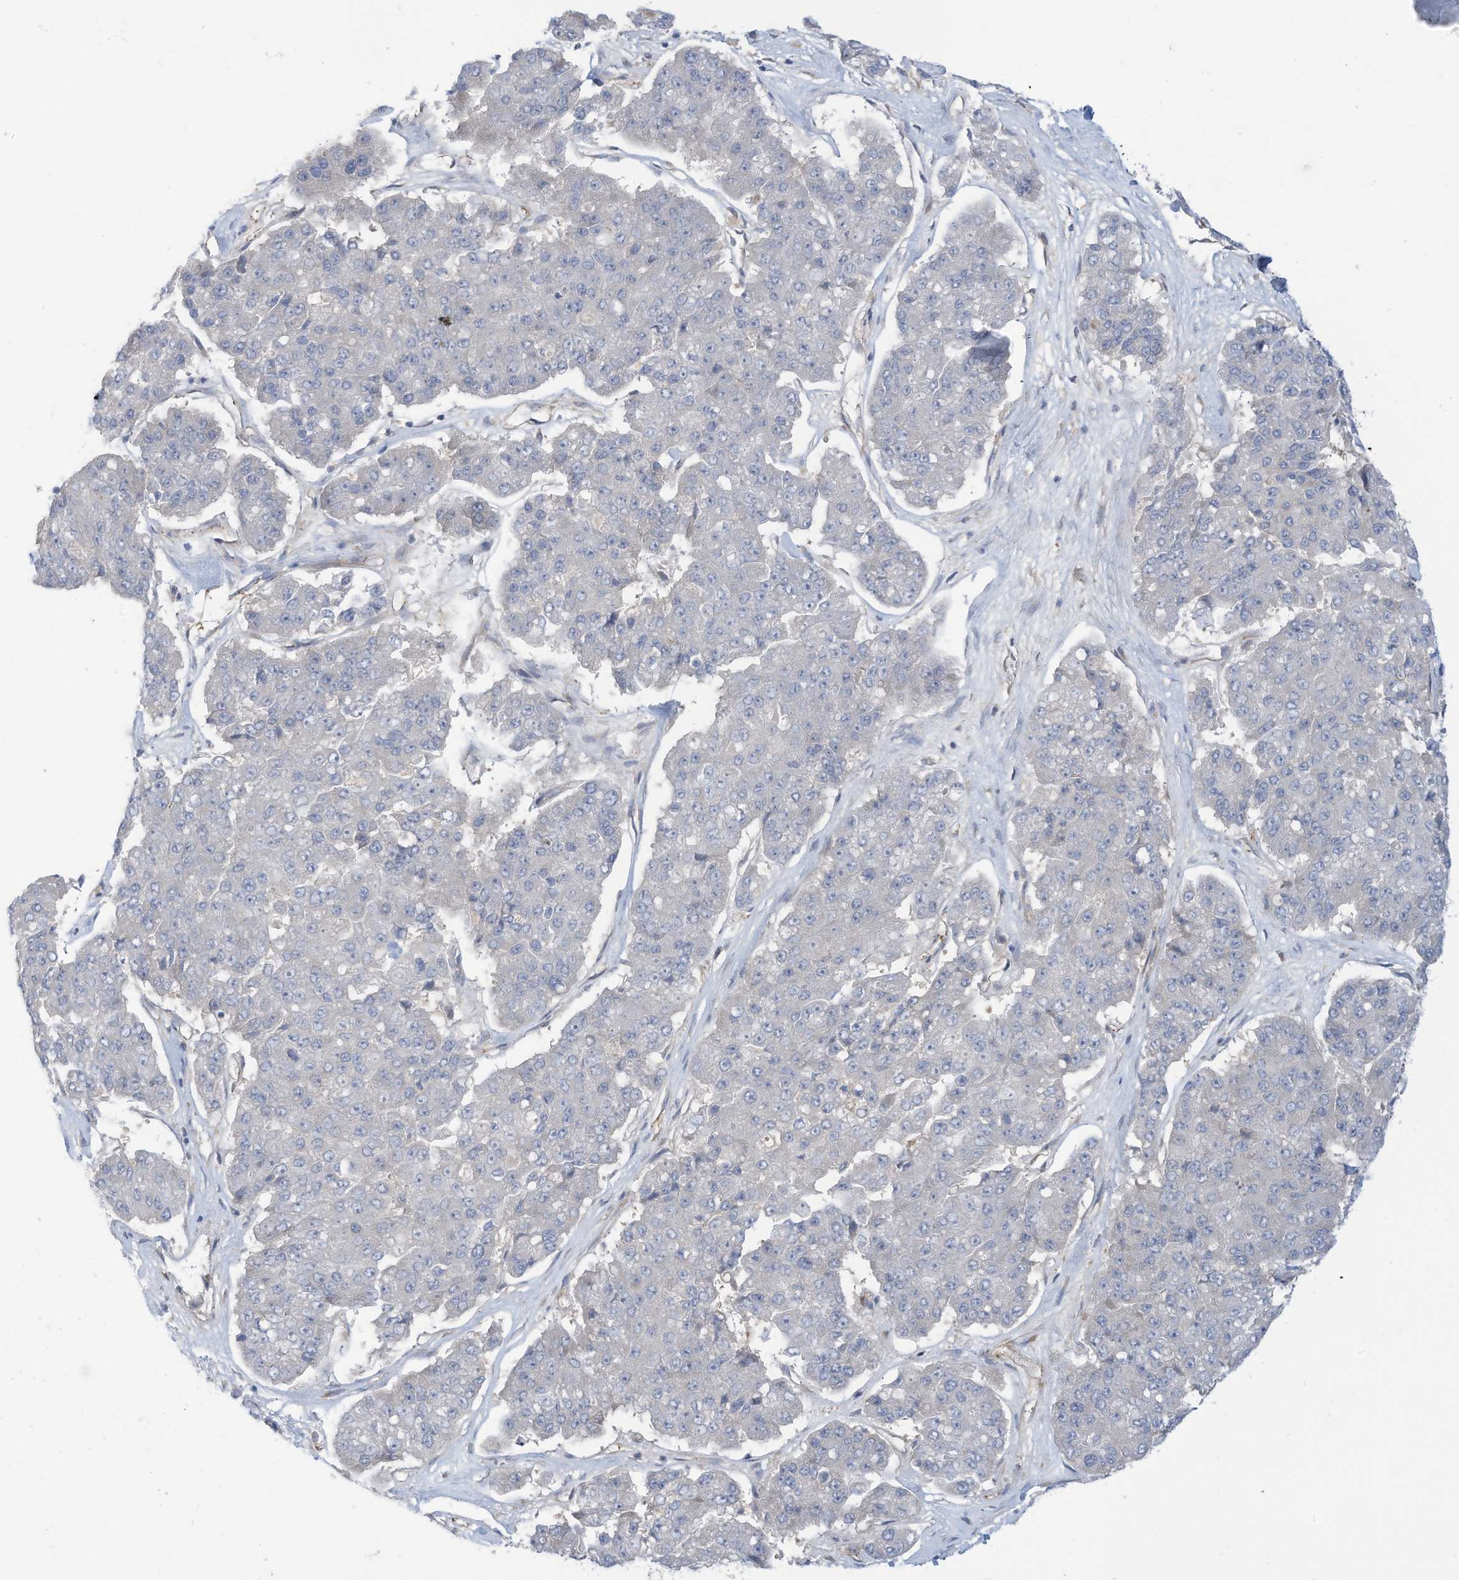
{"staining": {"intensity": "negative", "quantity": "none", "location": "none"}, "tissue": "pancreatic cancer", "cell_type": "Tumor cells", "image_type": "cancer", "snomed": [{"axis": "morphology", "description": "Adenocarcinoma, NOS"}, {"axis": "topography", "description": "Pancreas"}], "caption": "Immunohistochemistry (IHC) histopathology image of neoplastic tissue: human pancreatic adenocarcinoma stained with DAB (3,3'-diaminobenzidine) displays no significant protein expression in tumor cells.", "gene": "ADAT2", "patient": {"sex": "male", "age": 50}}